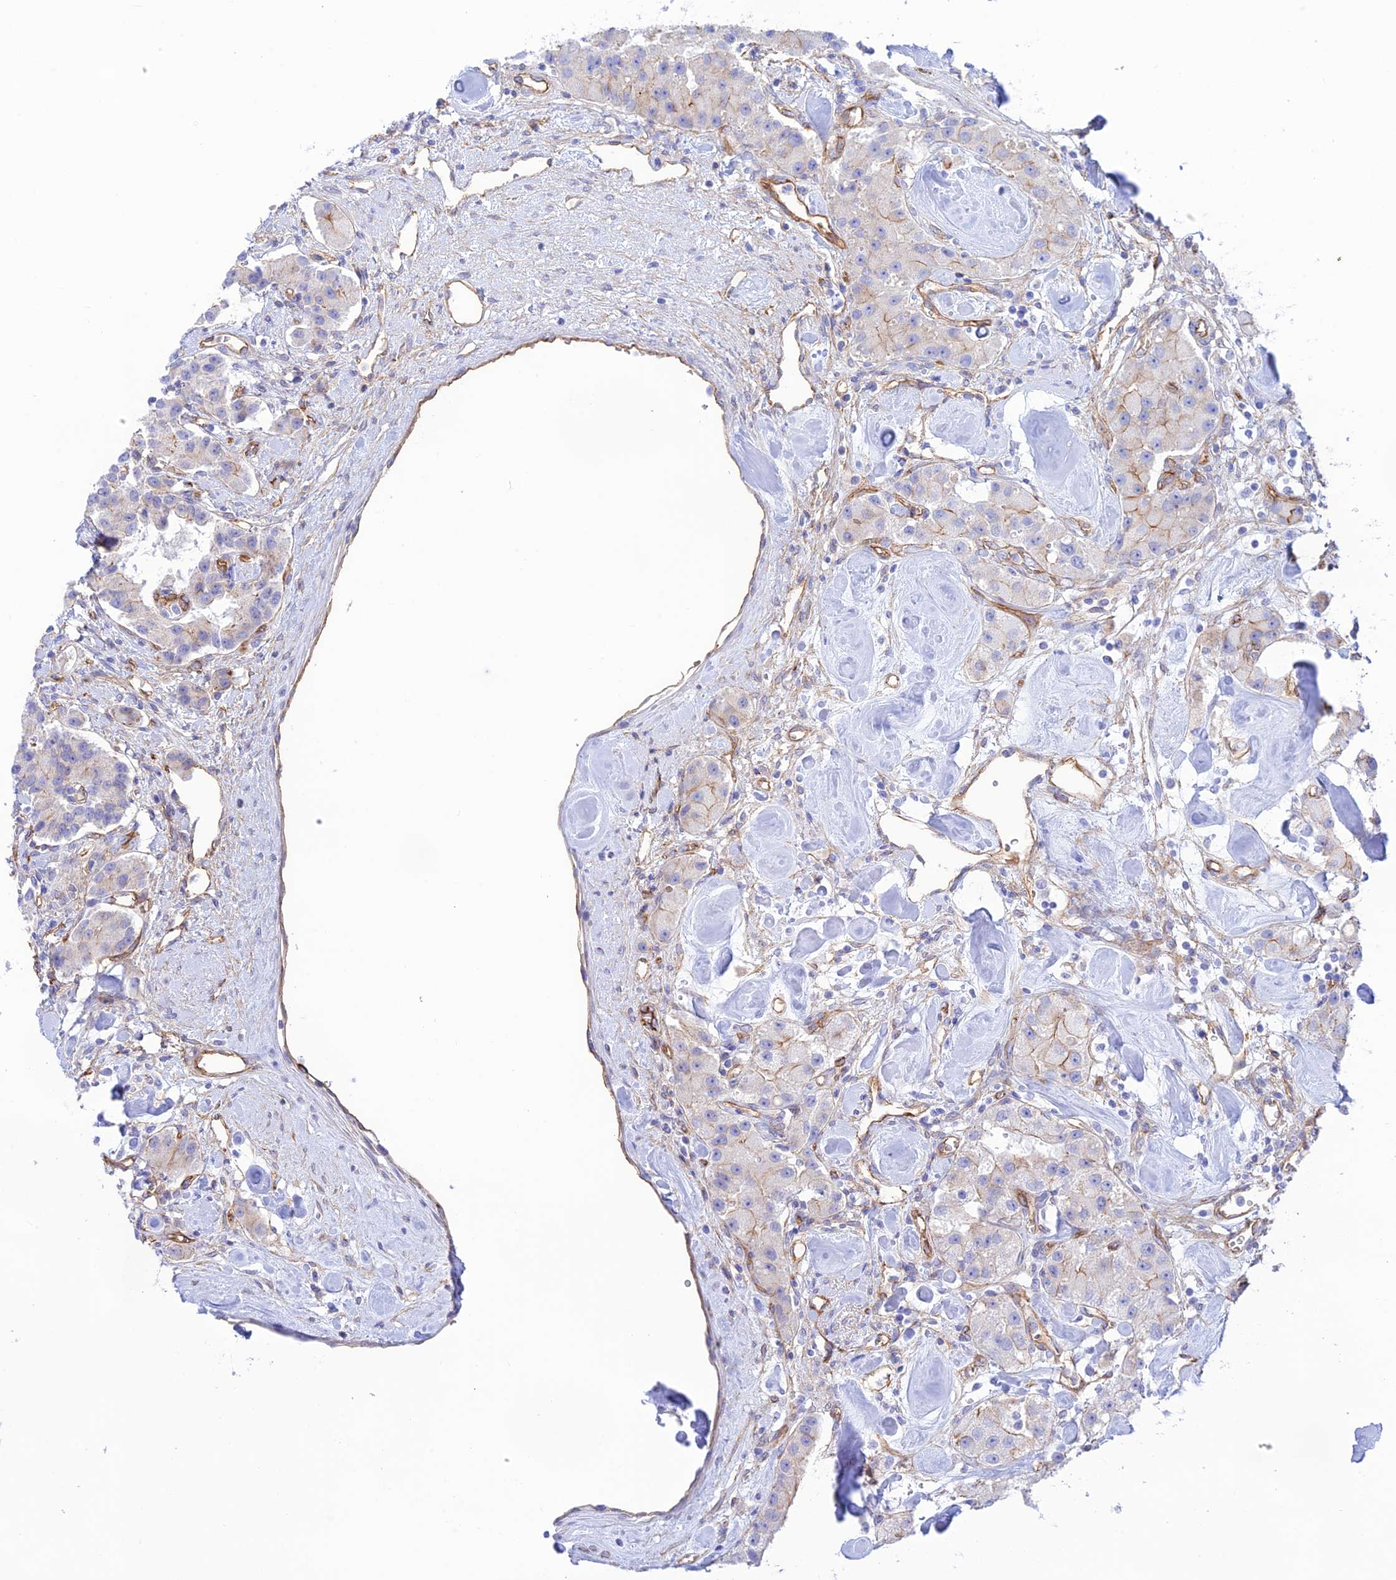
{"staining": {"intensity": "moderate", "quantity": "<25%", "location": "cytoplasmic/membranous"}, "tissue": "carcinoid", "cell_type": "Tumor cells", "image_type": "cancer", "snomed": [{"axis": "morphology", "description": "Carcinoid, malignant, NOS"}, {"axis": "topography", "description": "Pancreas"}], "caption": "Carcinoid stained with a brown dye reveals moderate cytoplasmic/membranous positive positivity in about <25% of tumor cells.", "gene": "YPEL5", "patient": {"sex": "male", "age": 41}}